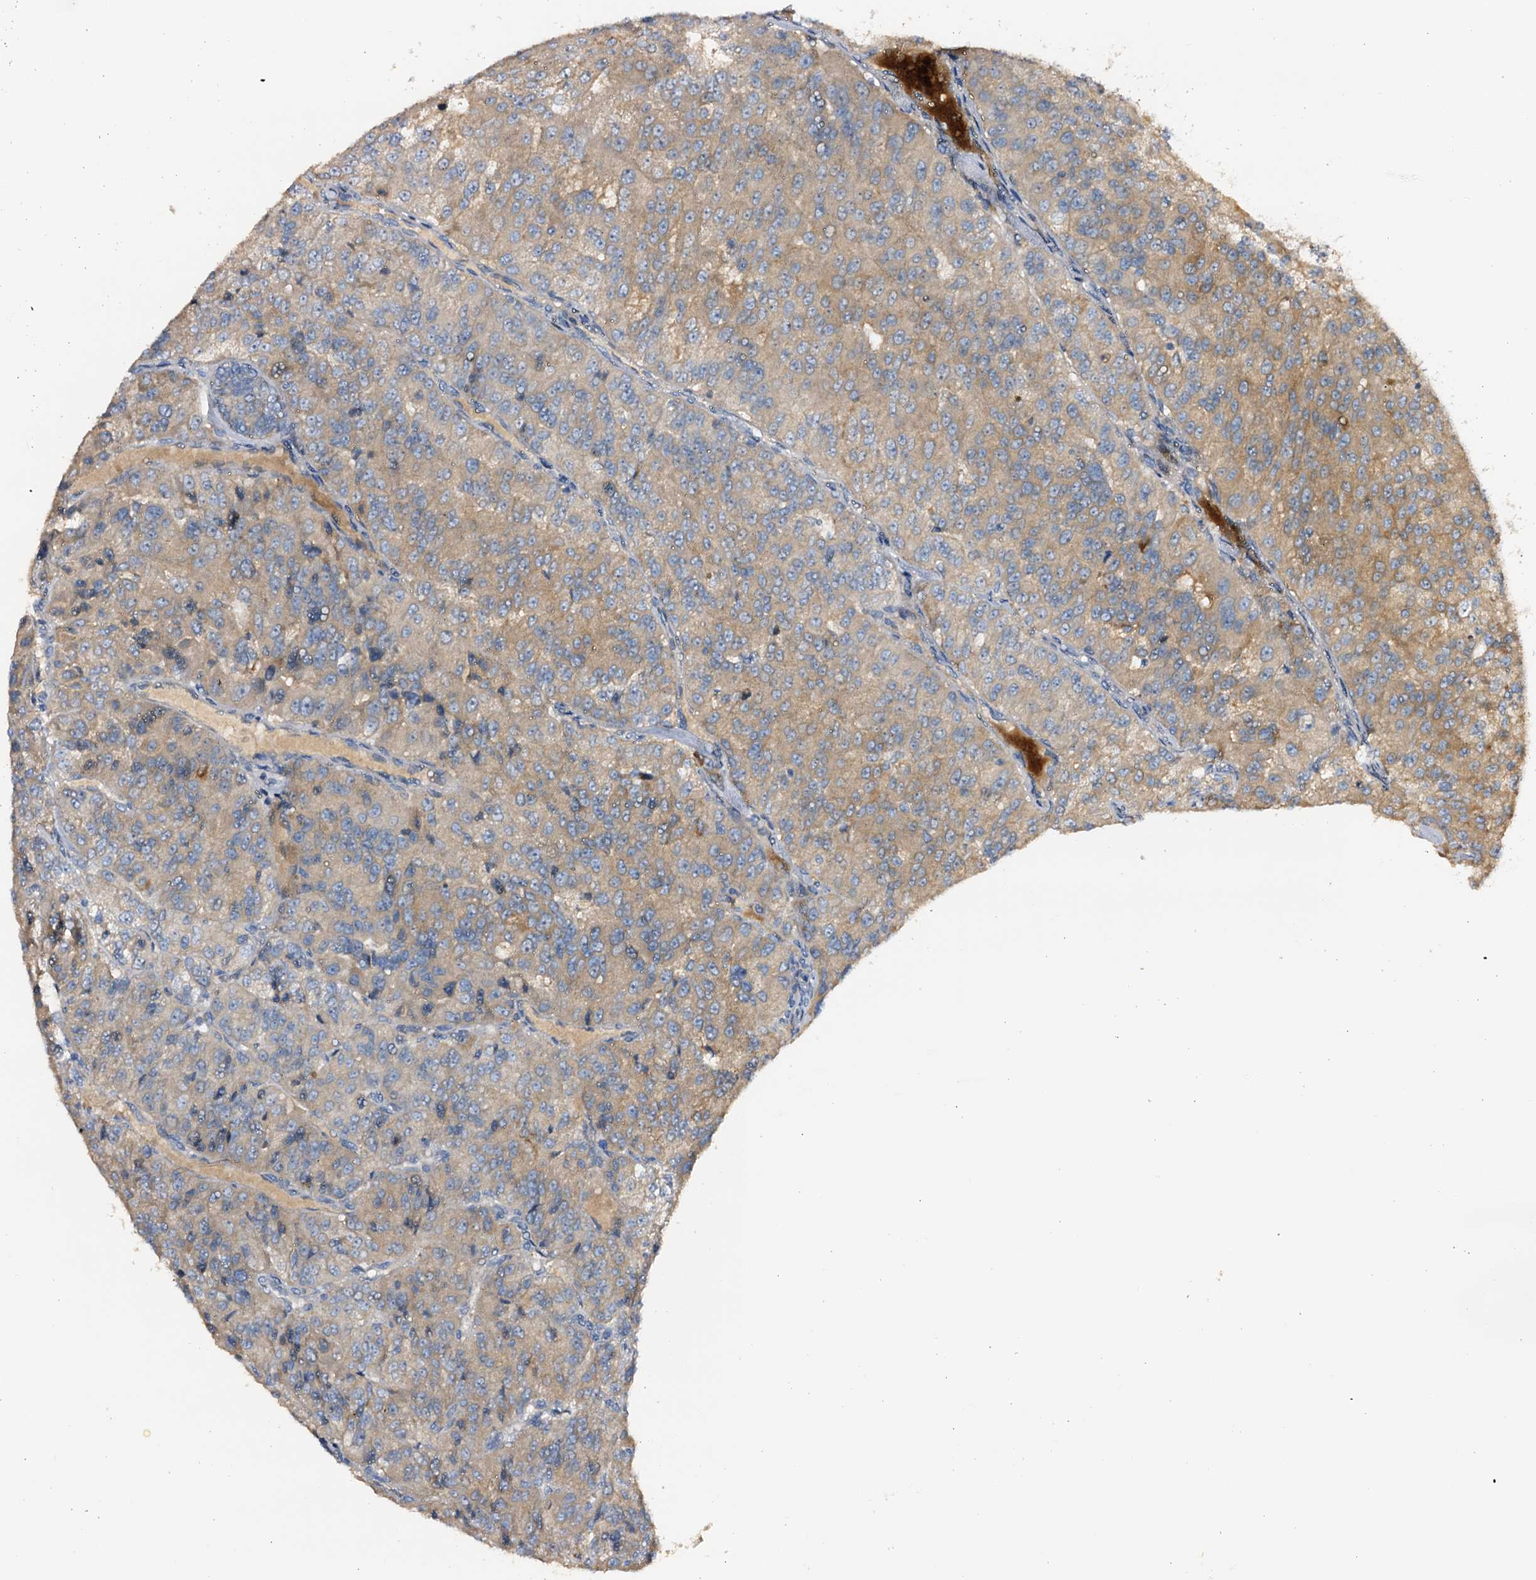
{"staining": {"intensity": "moderate", "quantity": "<25%", "location": "cytoplasmic/membranous"}, "tissue": "renal cancer", "cell_type": "Tumor cells", "image_type": "cancer", "snomed": [{"axis": "morphology", "description": "Adenocarcinoma, NOS"}, {"axis": "topography", "description": "Kidney"}], "caption": "Adenocarcinoma (renal) stained for a protein demonstrates moderate cytoplasmic/membranous positivity in tumor cells. Using DAB (3,3'-diaminobenzidine) (brown) and hematoxylin (blue) stains, captured at high magnification using brightfield microscopy.", "gene": "DMXL2", "patient": {"sex": "female", "age": 63}}